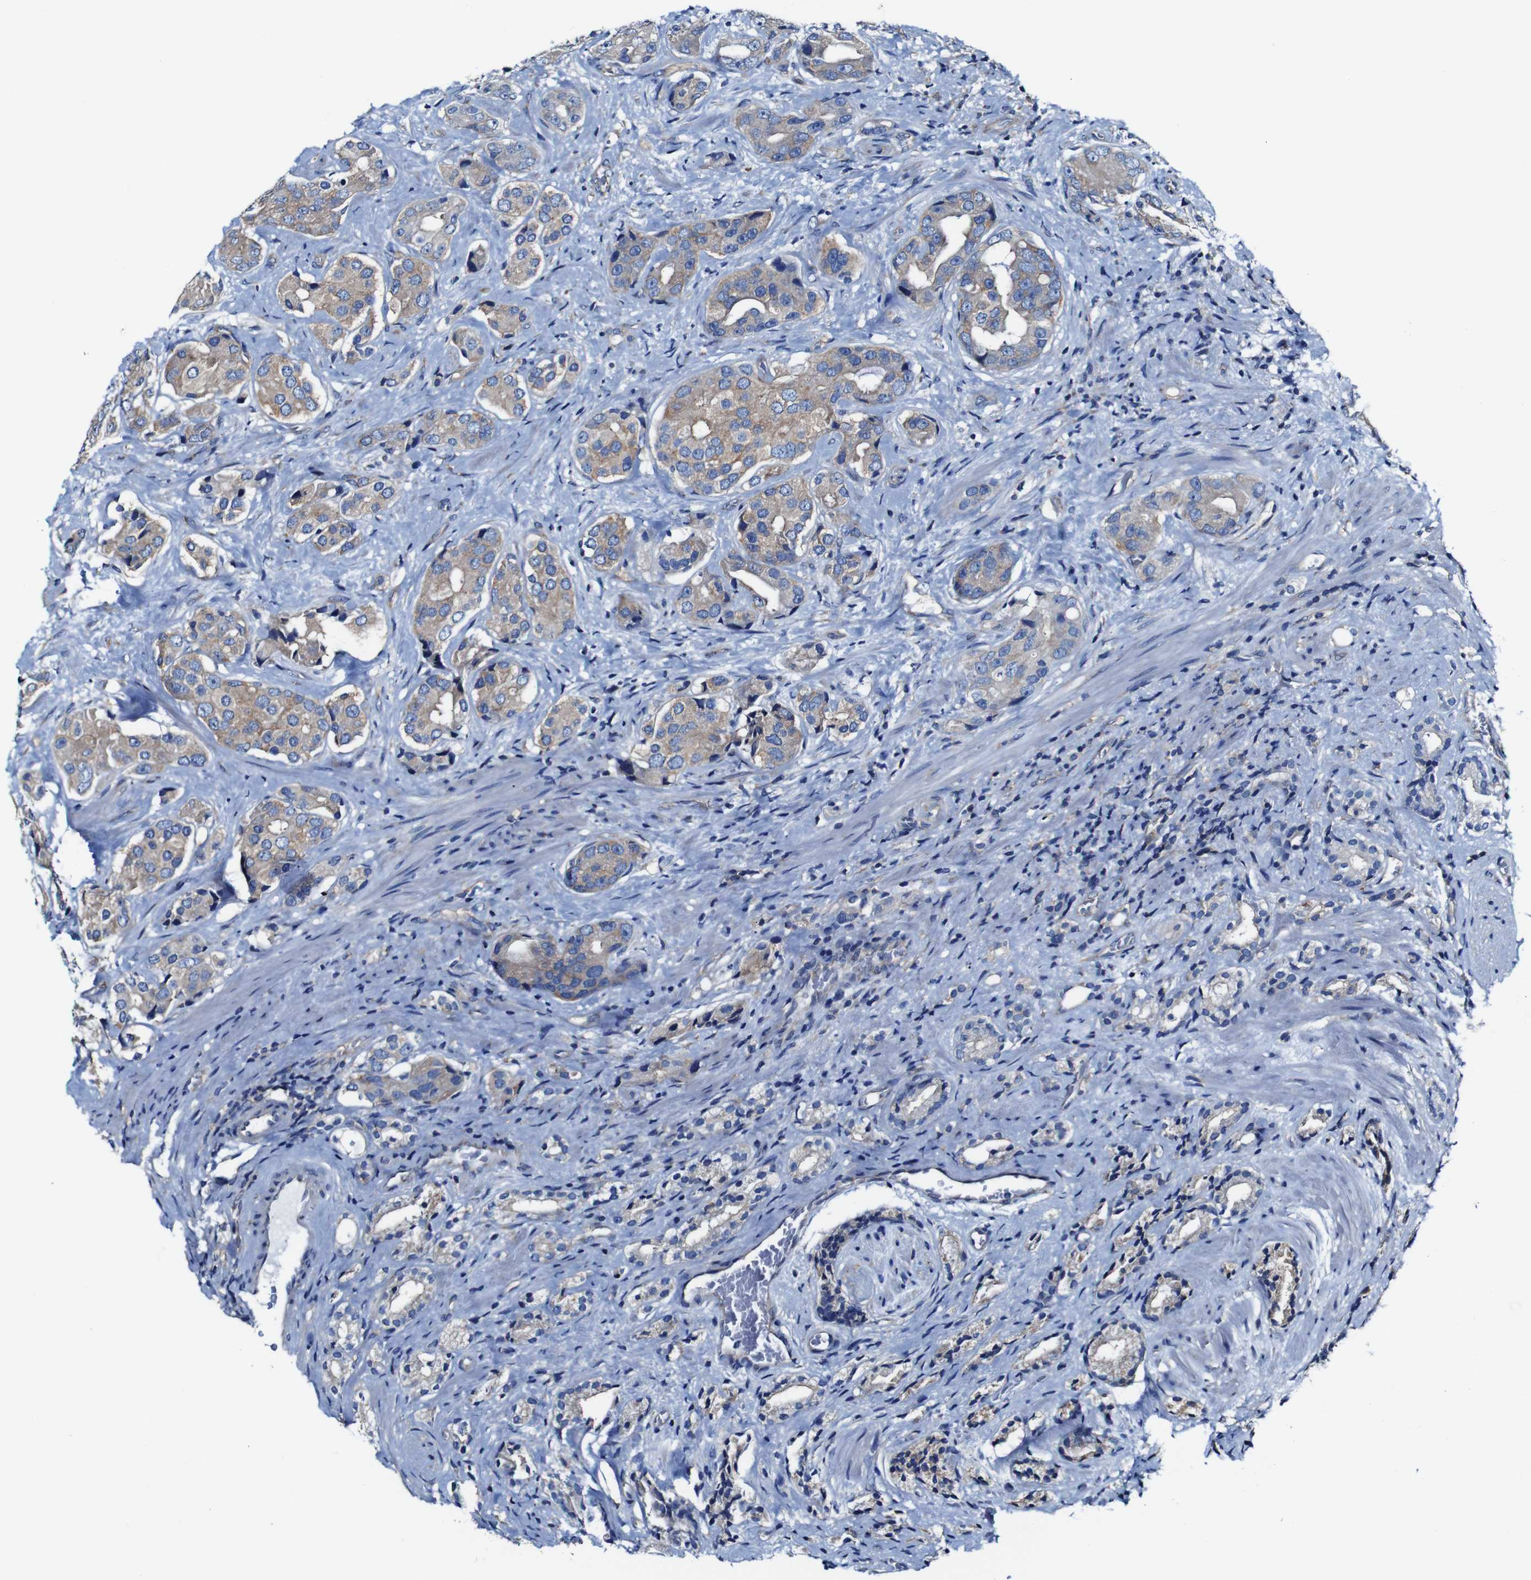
{"staining": {"intensity": "moderate", "quantity": "25%-75%", "location": "cytoplasmic/membranous"}, "tissue": "prostate cancer", "cell_type": "Tumor cells", "image_type": "cancer", "snomed": [{"axis": "morphology", "description": "Adenocarcinoma, High grade"}, {"axis": "topography", "description": "Prostate"}], "caption": "Immunohistochemistry (IHC) of prostate cancer (adenocarcinoma (high-grade)) exhibits medium levels of moderate cytoplasmic/membranous expression in approximately 25%-75% of tumor cells.", "gene": "CSF1R", "patient": {"sex": "male", "age": 71}}